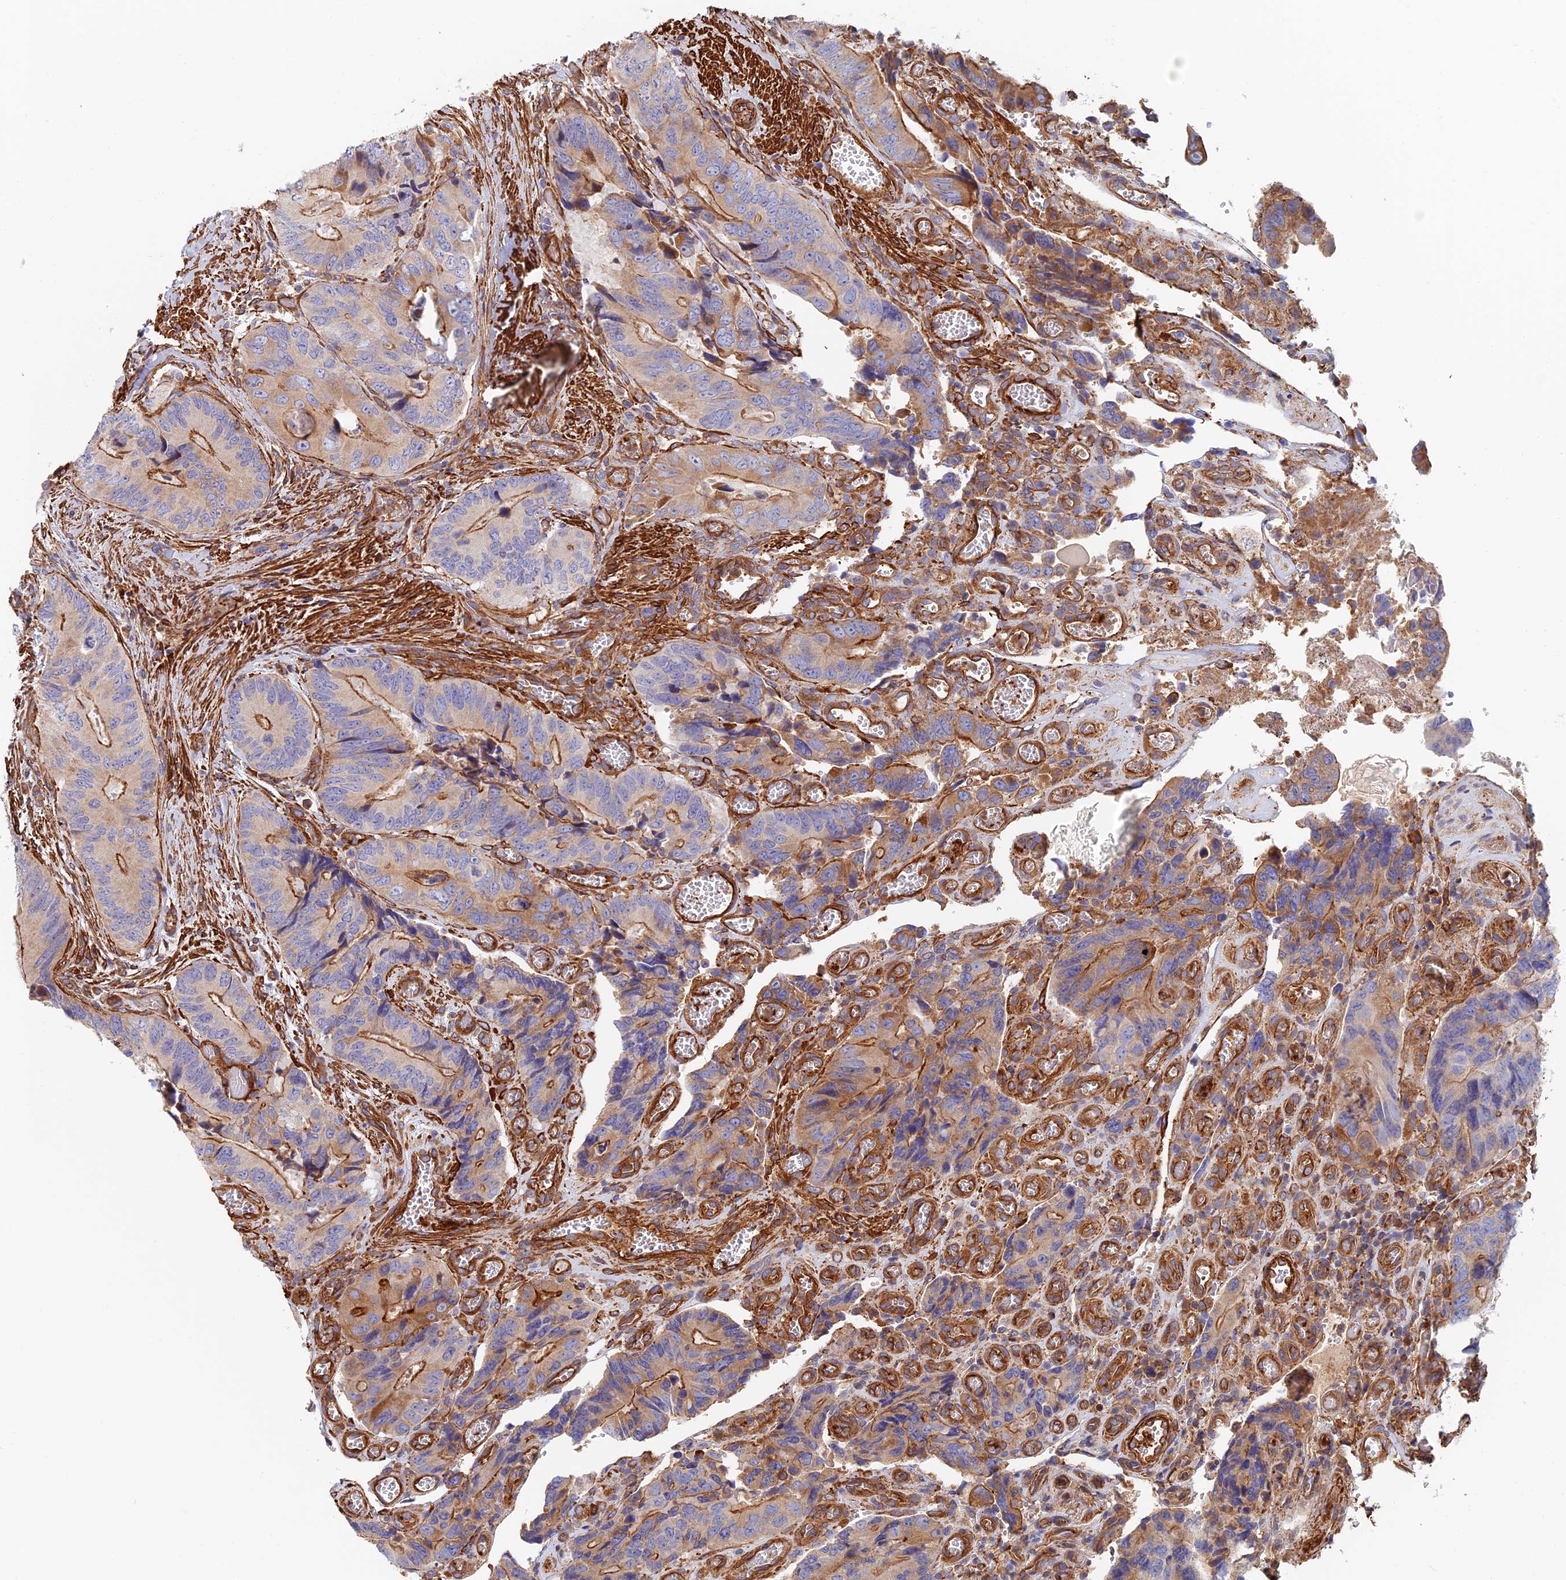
{"staining": {"intensity": "moderate", "quantity": "25%-75%", "location": "cytoplasmic/membranous"}, "tissue": "colorectal cancer", "cell_type": "Tumor cells", "image_type": "cancer", "snomed": [{"axis": "morphology", "description": "Adenocarcinoma, NOS"}, {"axis": "topography", "description": "Colon"}], "caption": "Immunohistochemical staining of human colorectal cancer reveals moderate cytoplasmic/membranous protein positivity in about 25%-75% of tumor cells.", "gene": "PAK4", "patient": {"sex": "male", "age": 84}}